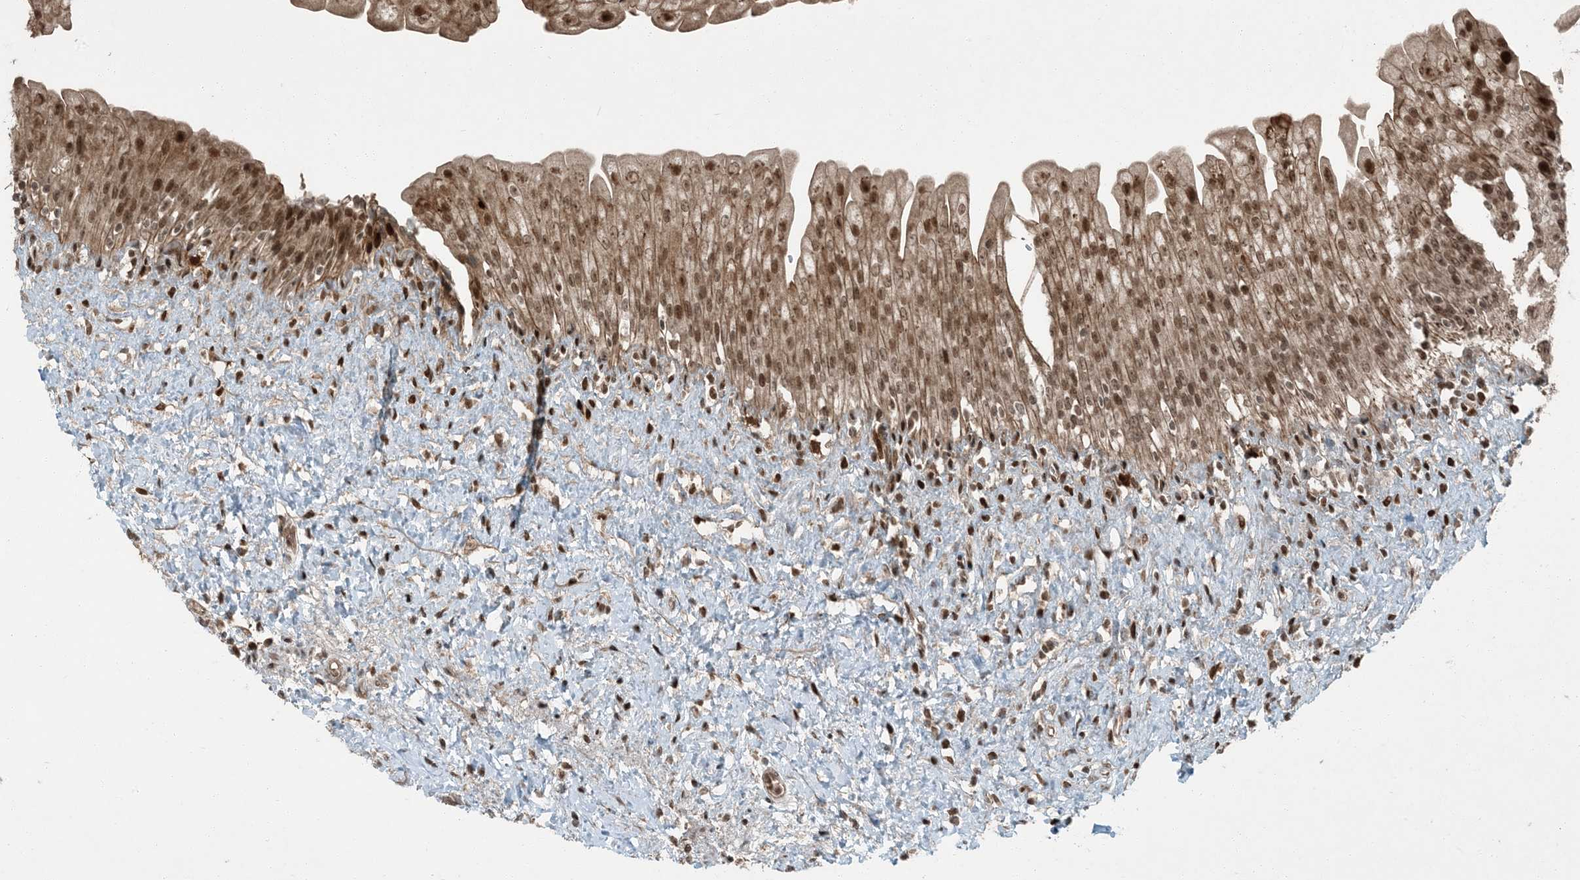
{"staining": {"intensity": "moderate", "quantity": ">75%", "location": "cytoplasmic/membranous,nuclear"}, "tissue": "urinary bladder", "cell_type": "Urothelial cells", "image_type": "normal", "snomed": [{"axis": "morphology", "description": "Normal tissue, NOS"}, {"axis": "topography", "description": "Urinary bladder"}], "caption": "Urinary bladder stained for a protein demonstrates moderate cytoplasmic/membranous,nuclear positivity in urothelial cells. The staining was performed using DAB, with brown indicating positive protein expression. Nuclei are stained blue with hematoxylin.", "gene": "TRAPPC12", "patient": {"sex": "female", "age": 27}}